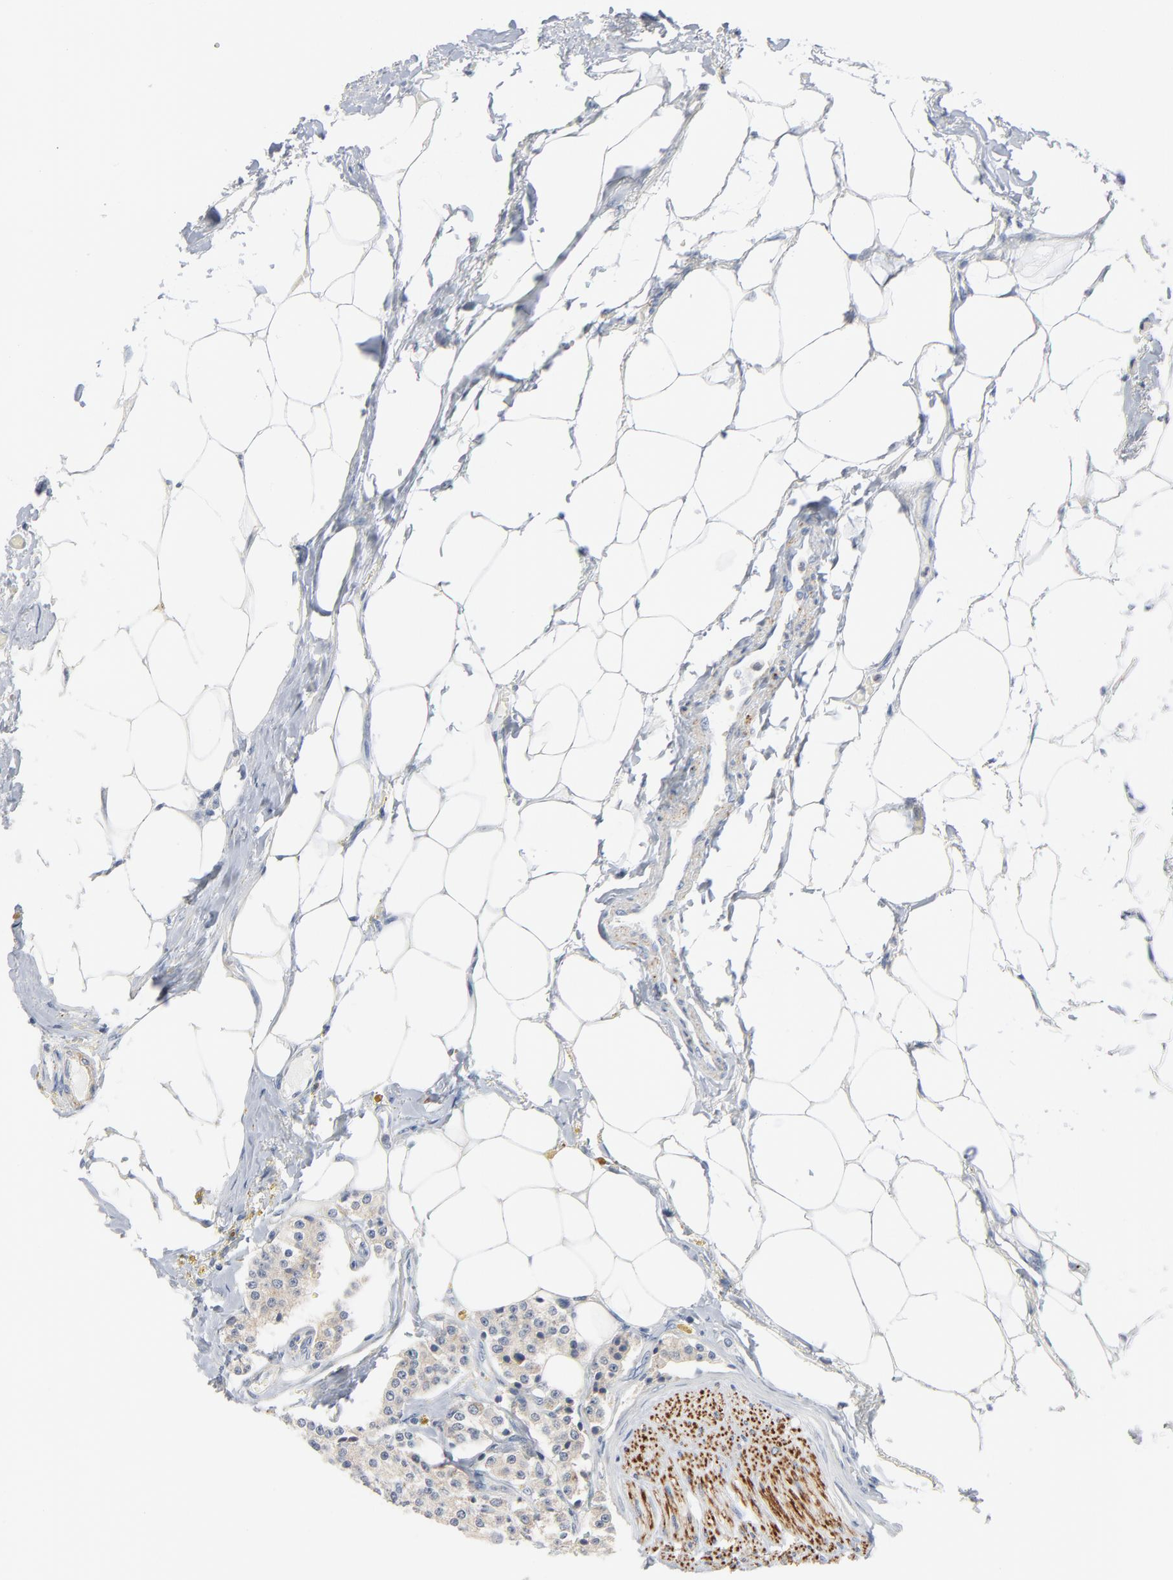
{"staining": {"intensity": "weak", "quantity": "25%-75%", "location": "cytoplasmic/membranous"}, "tissue": "carcinoid", "cell_type": "Tumor cells", "image_type": "cancer", "snomed": [{"axis": "morphology", "description": "Carcinoid, malignant, NOS"}, {"axis": "topography", "description": "Colon"}], "caption": "Immunohistochemical staining of malignant carcinoid displays low levels of weak cytoplasmic/membranous protein positivity in approximately 25%-75% of tumor cells.", "gene": "IFT43", "patient": {"sex": "female", "age": 61}}